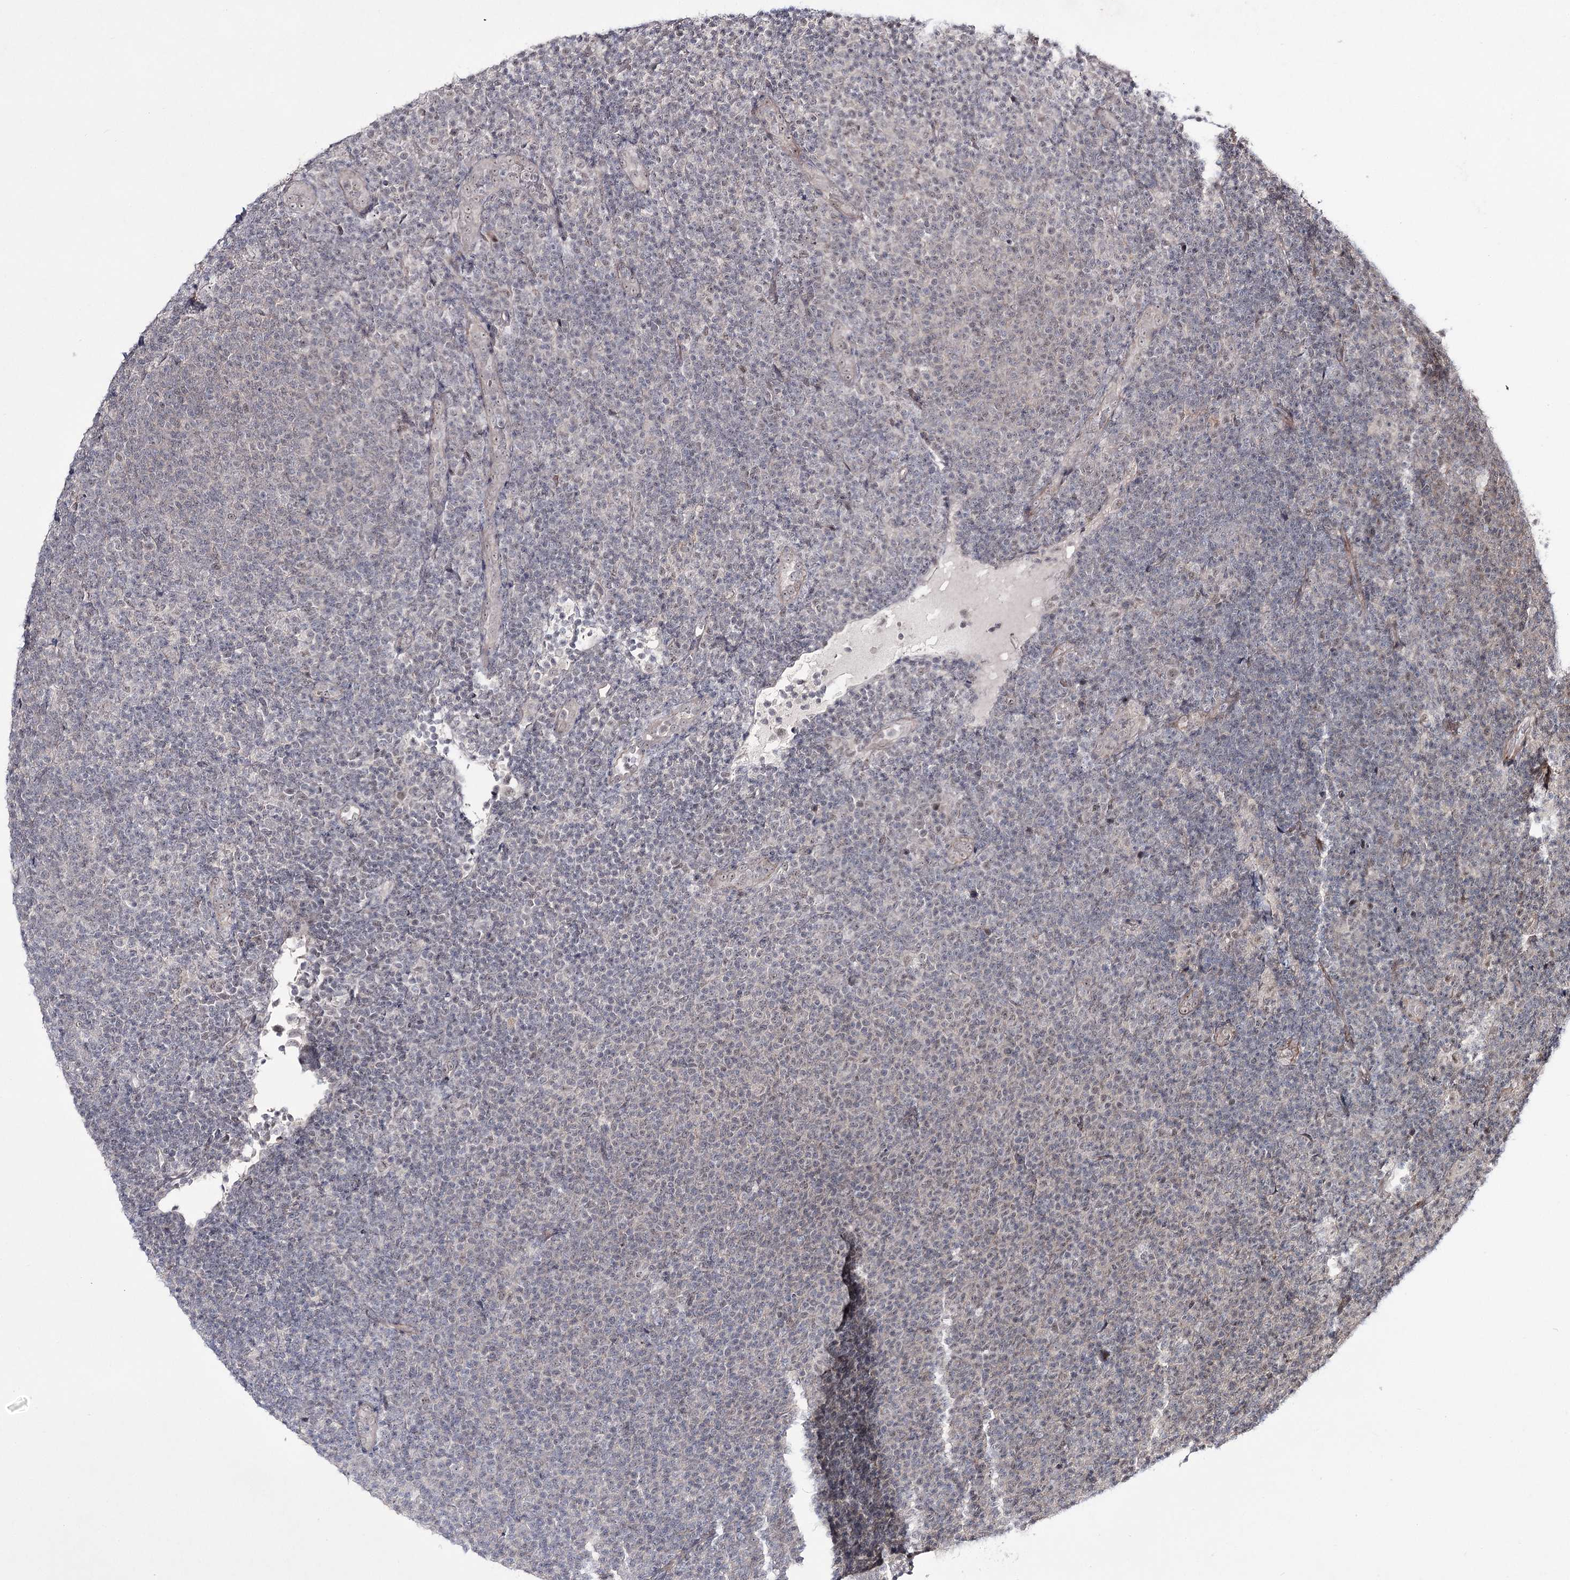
{"staining": {"intensity": "negative", "quantity": "none", "location": "none"}, "tissue": "lymphoma", "cell_type": "Tumor cells", "image_type": "cancer", "snomed": [{"axis": "morphology", "description": "Malignant lymphoma, non-Hodgkin's type, Low grade"}, {"axis": "topography", "description": "Lymph node"}], "caption": "Lymphoma stained for a protein using immunohistochemistry exhibits no staining tumor cells.", "gene": "HOXC11", "patient": {"sex": "male", "age": 66}}